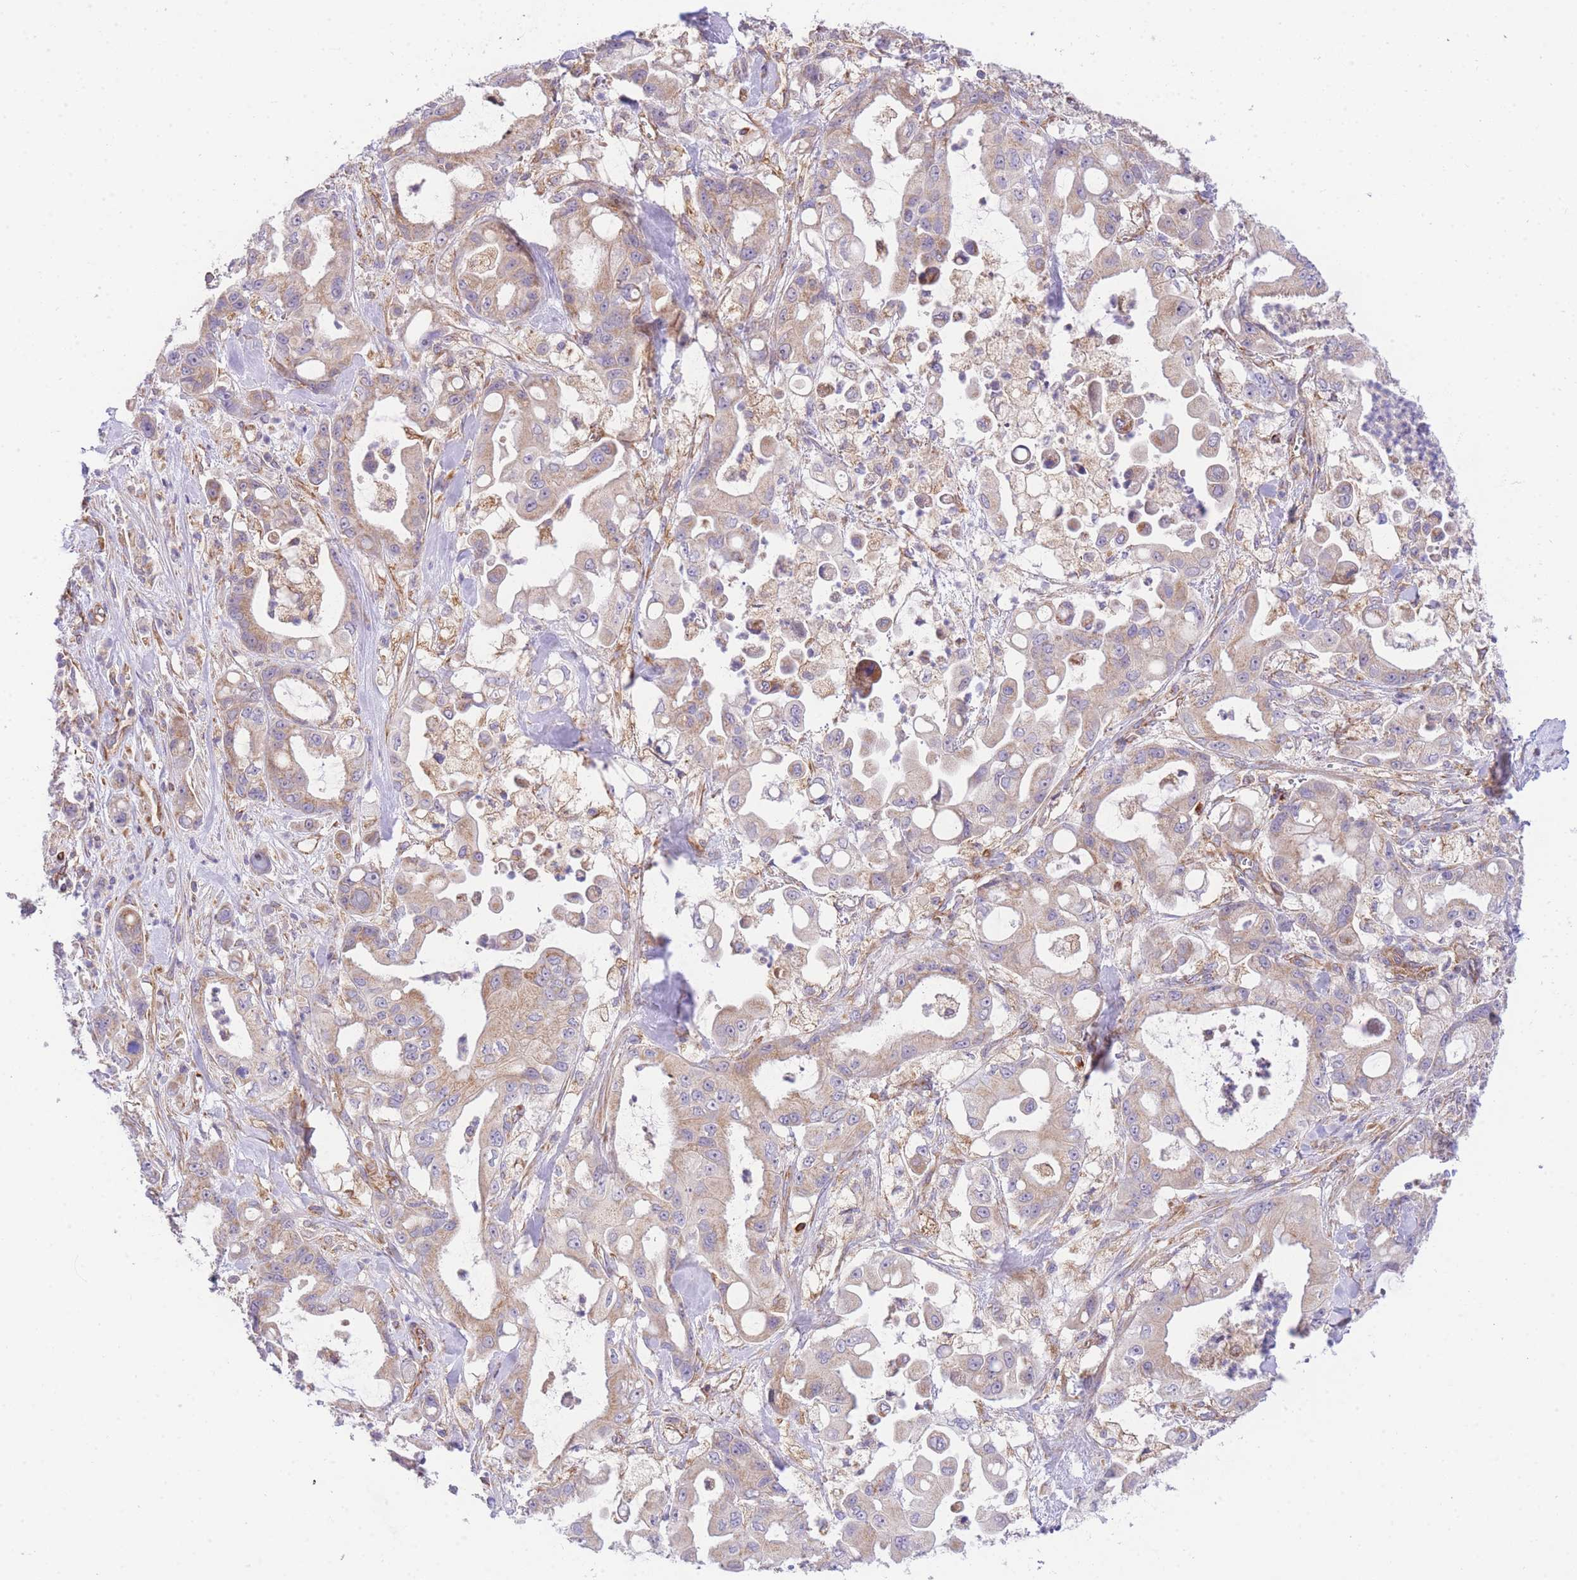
{"staining": {"intensity": "weak", "quantity": "25%-75%", "location": "cytoplasmic/membranous"}, "tissue": "pancreatic cancer", "cell_type": "Tumor cells", "image_type": "cancer", "snomed": [{"axis": "morphology", "description": "Adenocarcinoma, NOS"}, {"axis": "topography", "description": "Pancreas"}], "caption": "Immunohistochemistry image of neoplastic tissue: human pancreatic adenocarcinoma stained using IHC shows low levels of weak protein expression localized specifically in the cytoplasmic/membranous of tumor cells, appearing as a cytoplasmic/membranous brown color.", "gene": "MTRES1", "patient": {"sex": "male", "age": 68}}